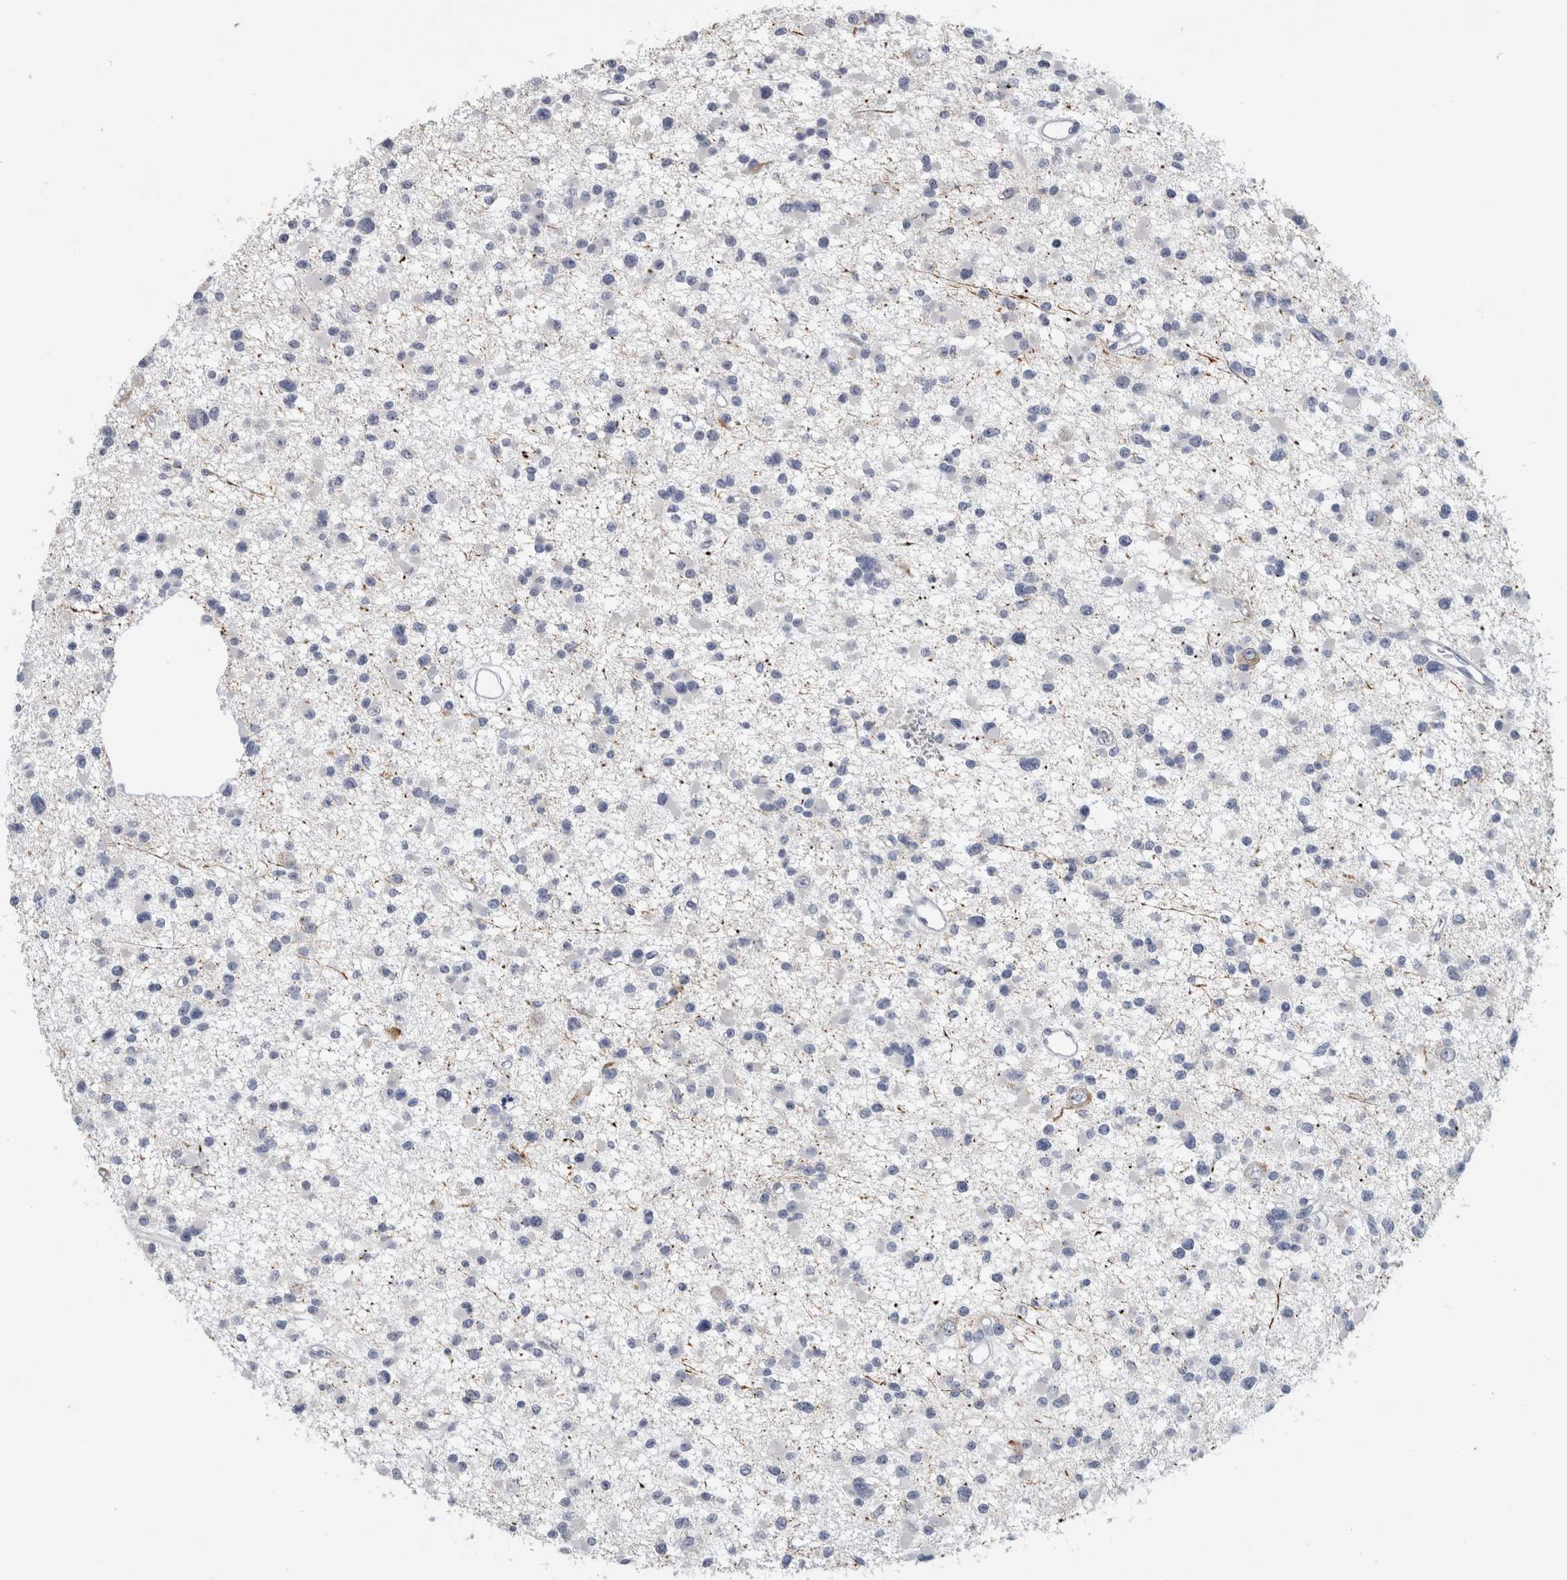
{"staining": {"intensity": "negative", "quantity": "none", "location": "none"}, "tissue": "glioma", "cell_type": "Tumor cells", "image_type": "cancer", "snomed": [{"axis": "morphology", "description": "Glioma, malignant, Low grade"}, {"axis": "topography", "description": "Brain"}], "caption": "Micrograph shows no significant protein staining in tumor cells of glioma.", "gene": "NEFM", "patient": {"sex": "female", "age": 22}}